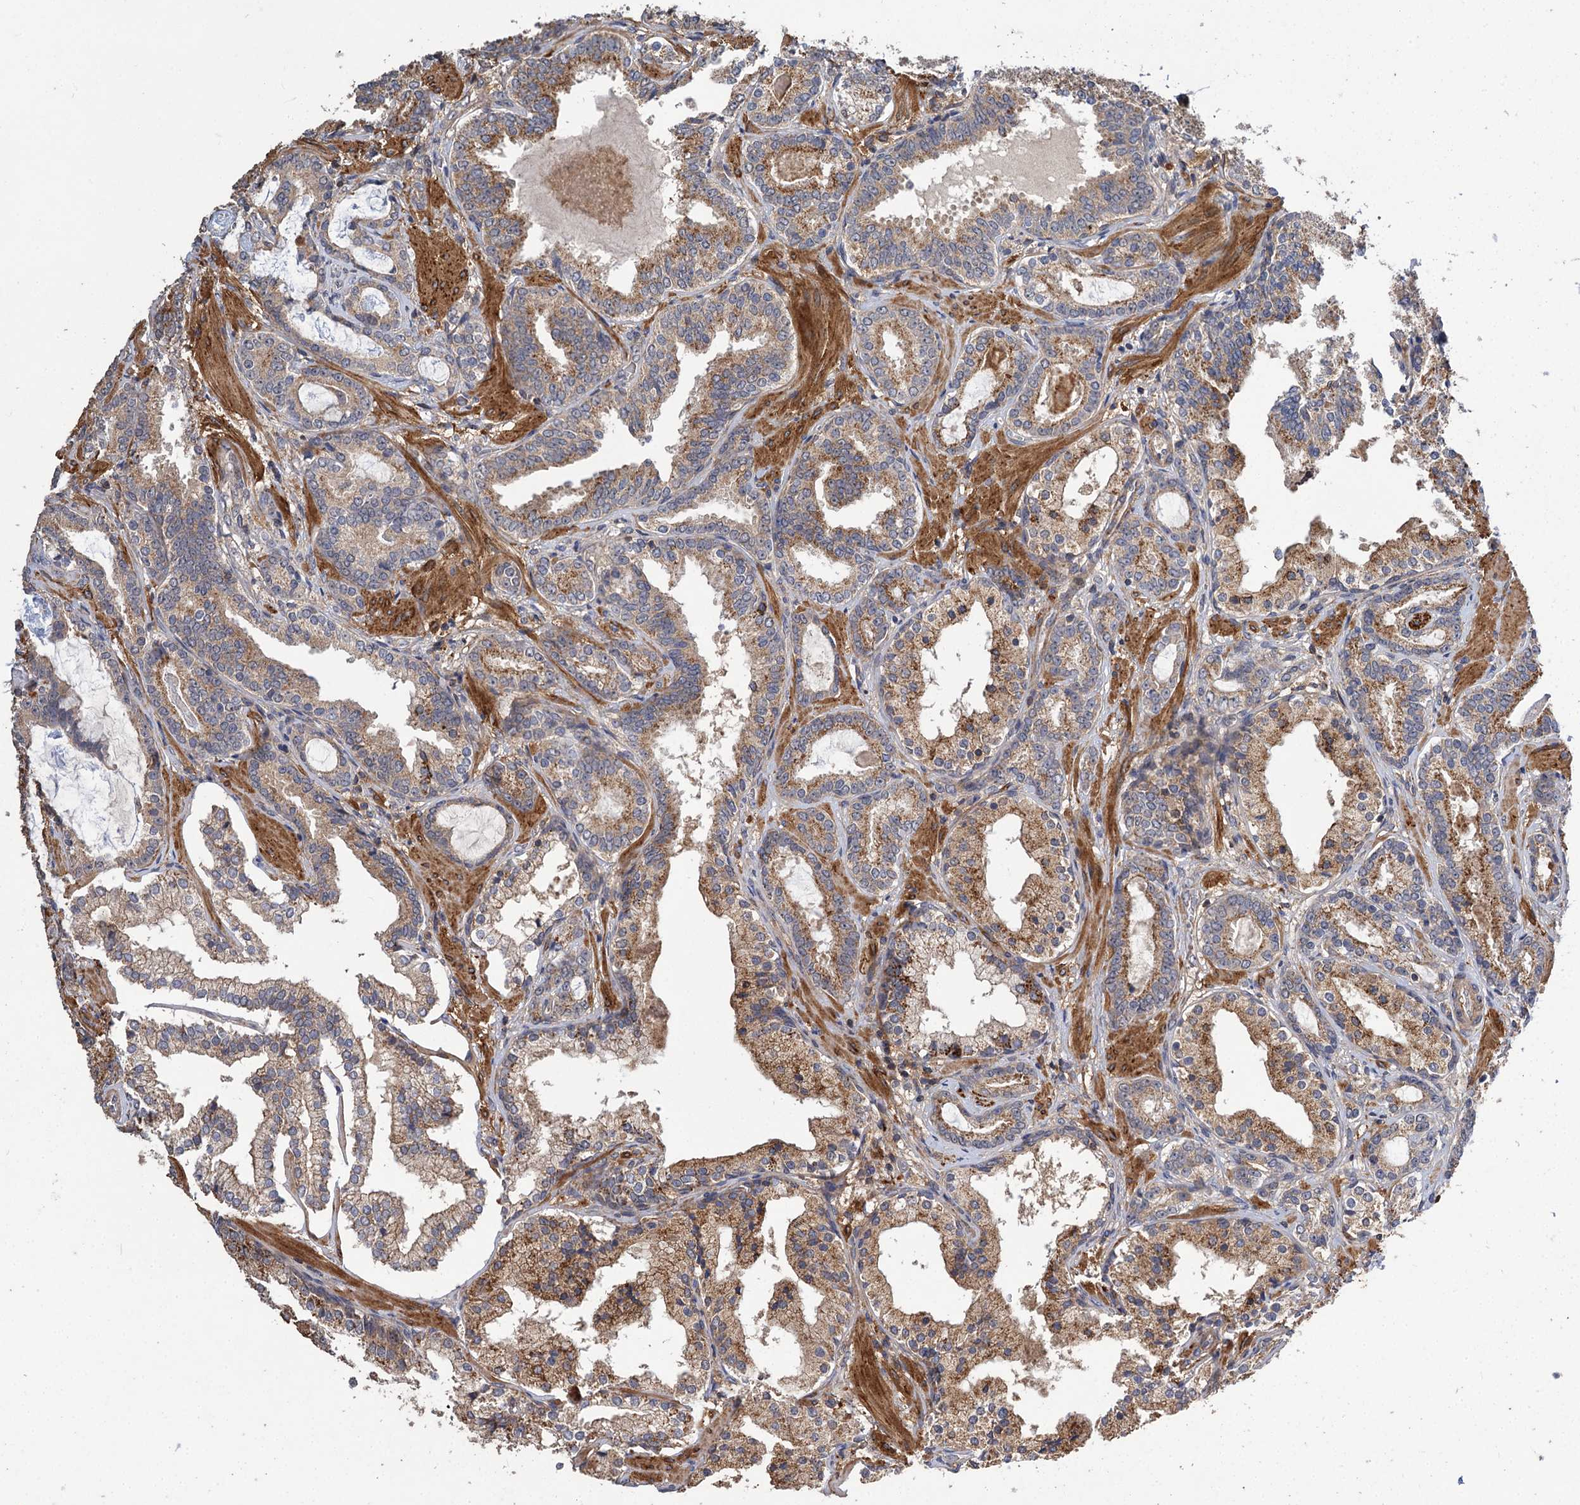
{"staining": {"intensity": "moderate", "quantity": ">75%", "location": "cytoplasmic/membranous"}, "tissue": "prostate cancer", "cell_type": "Tumor cells", "image_type": "cancer", "snomed": [{"axis": "morphology", "description": "Adenocarcinoma, High grade"}, {"axis": "topography", "description": "Prostate"}], "caption": "Immunohistochemistry image of neoplastic tissue: prostate cancer (high-grade adenocarcinoma) stained using immunohistochemistry (IHC) shows medium levels of moderate protein expression localized specifically in the cytoplasmic/membranous of tumor cells, appearing as a cytoplasmic/membranous brown color.", "gene": "FBXW8", "patient": {"sex": "male", "age": 58}}